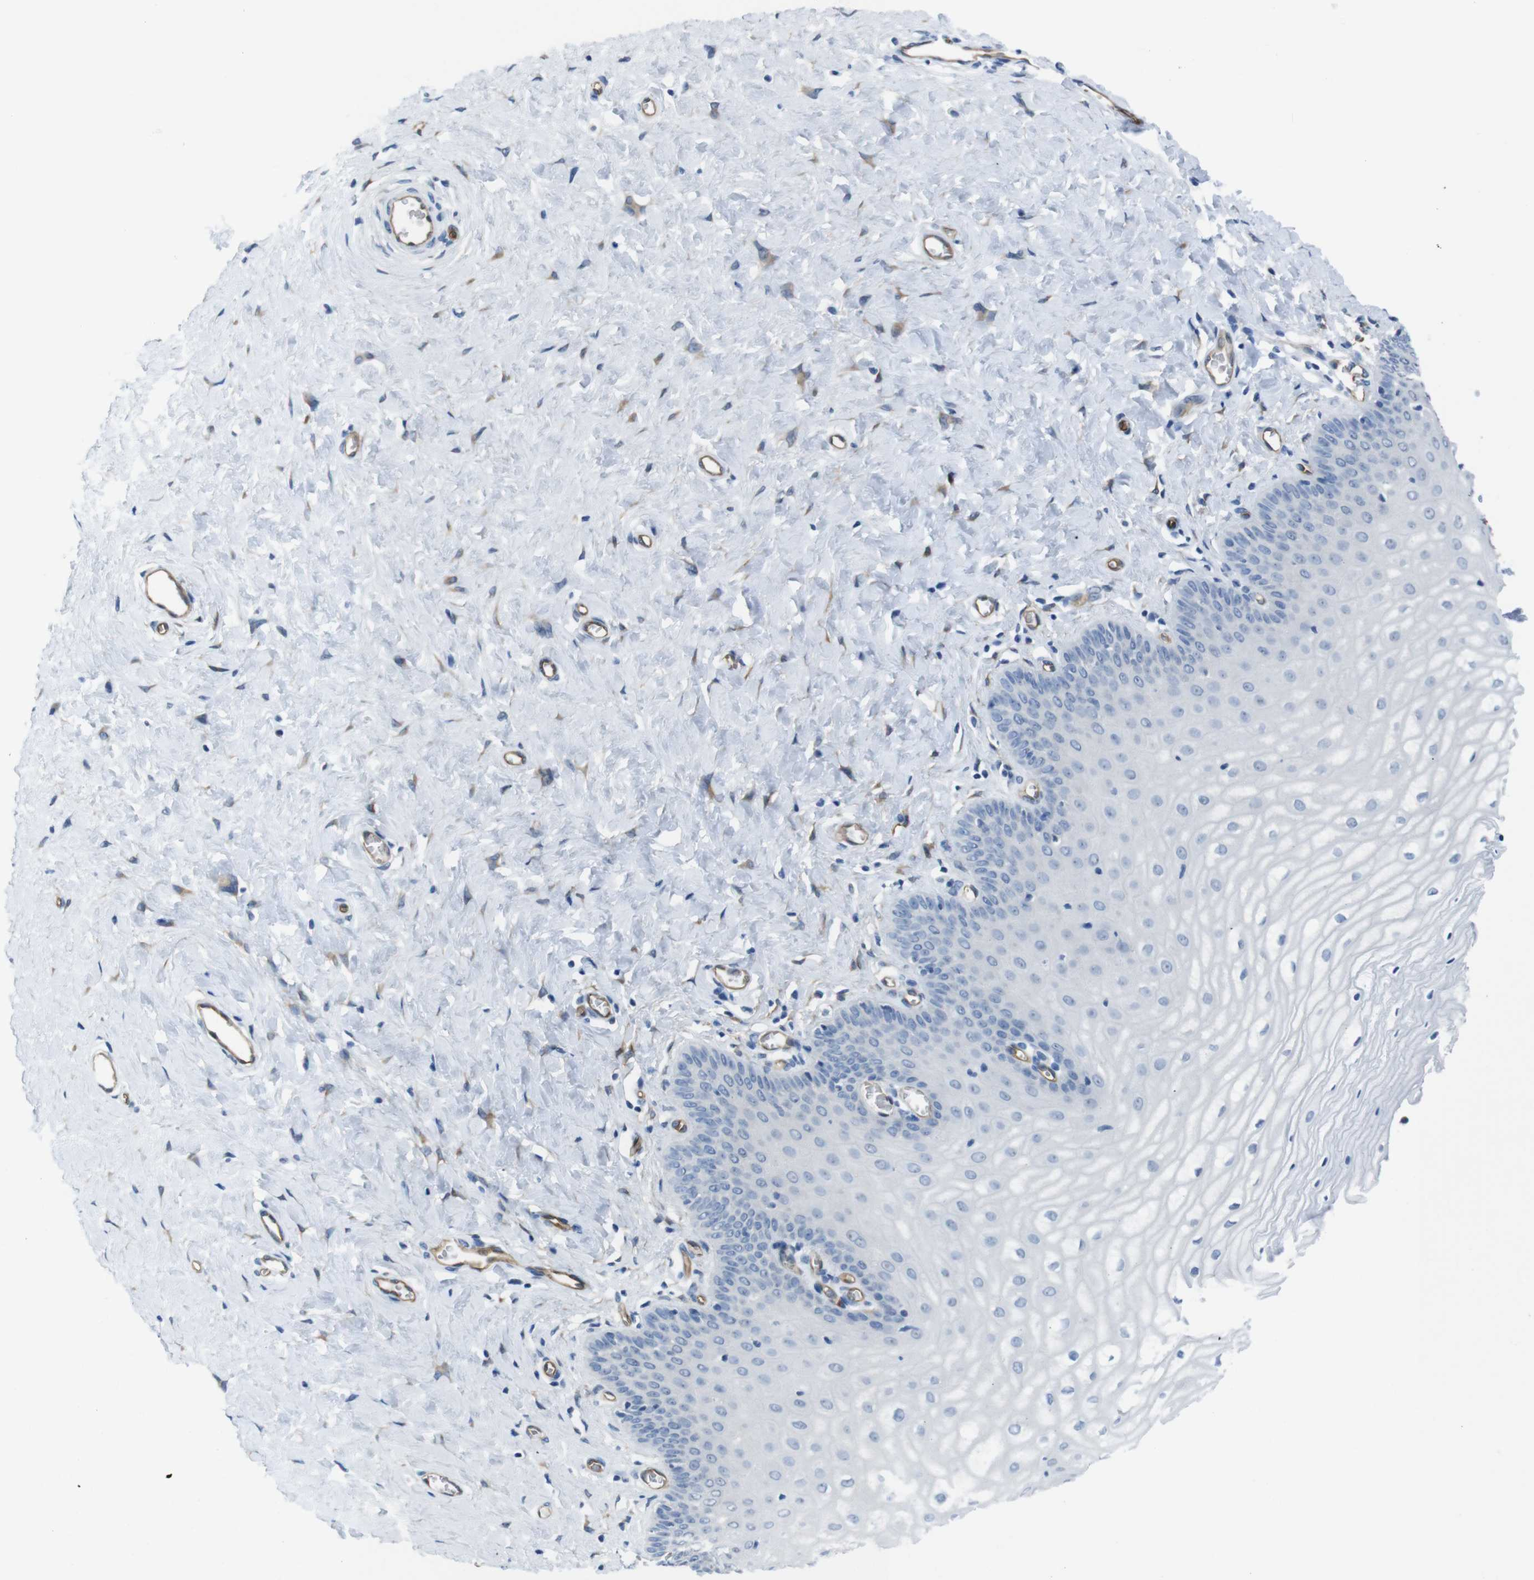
{"staining": {"intensity": "negative", "quantity": "none", "location": "none"}, "tissue": "cervix", "cell_type": "Glandular cells", "image_type": "normal", "snomed": [{"axis": "morphology", "description": "Normal tissue, NOS"}, {"axis": "topography", "description": "Cervix"}], "caption": "There is no significant expression in glandular cells of cervix.", "gene": "HSPA12B", "patient": {"sex": "female", "age": 55}}